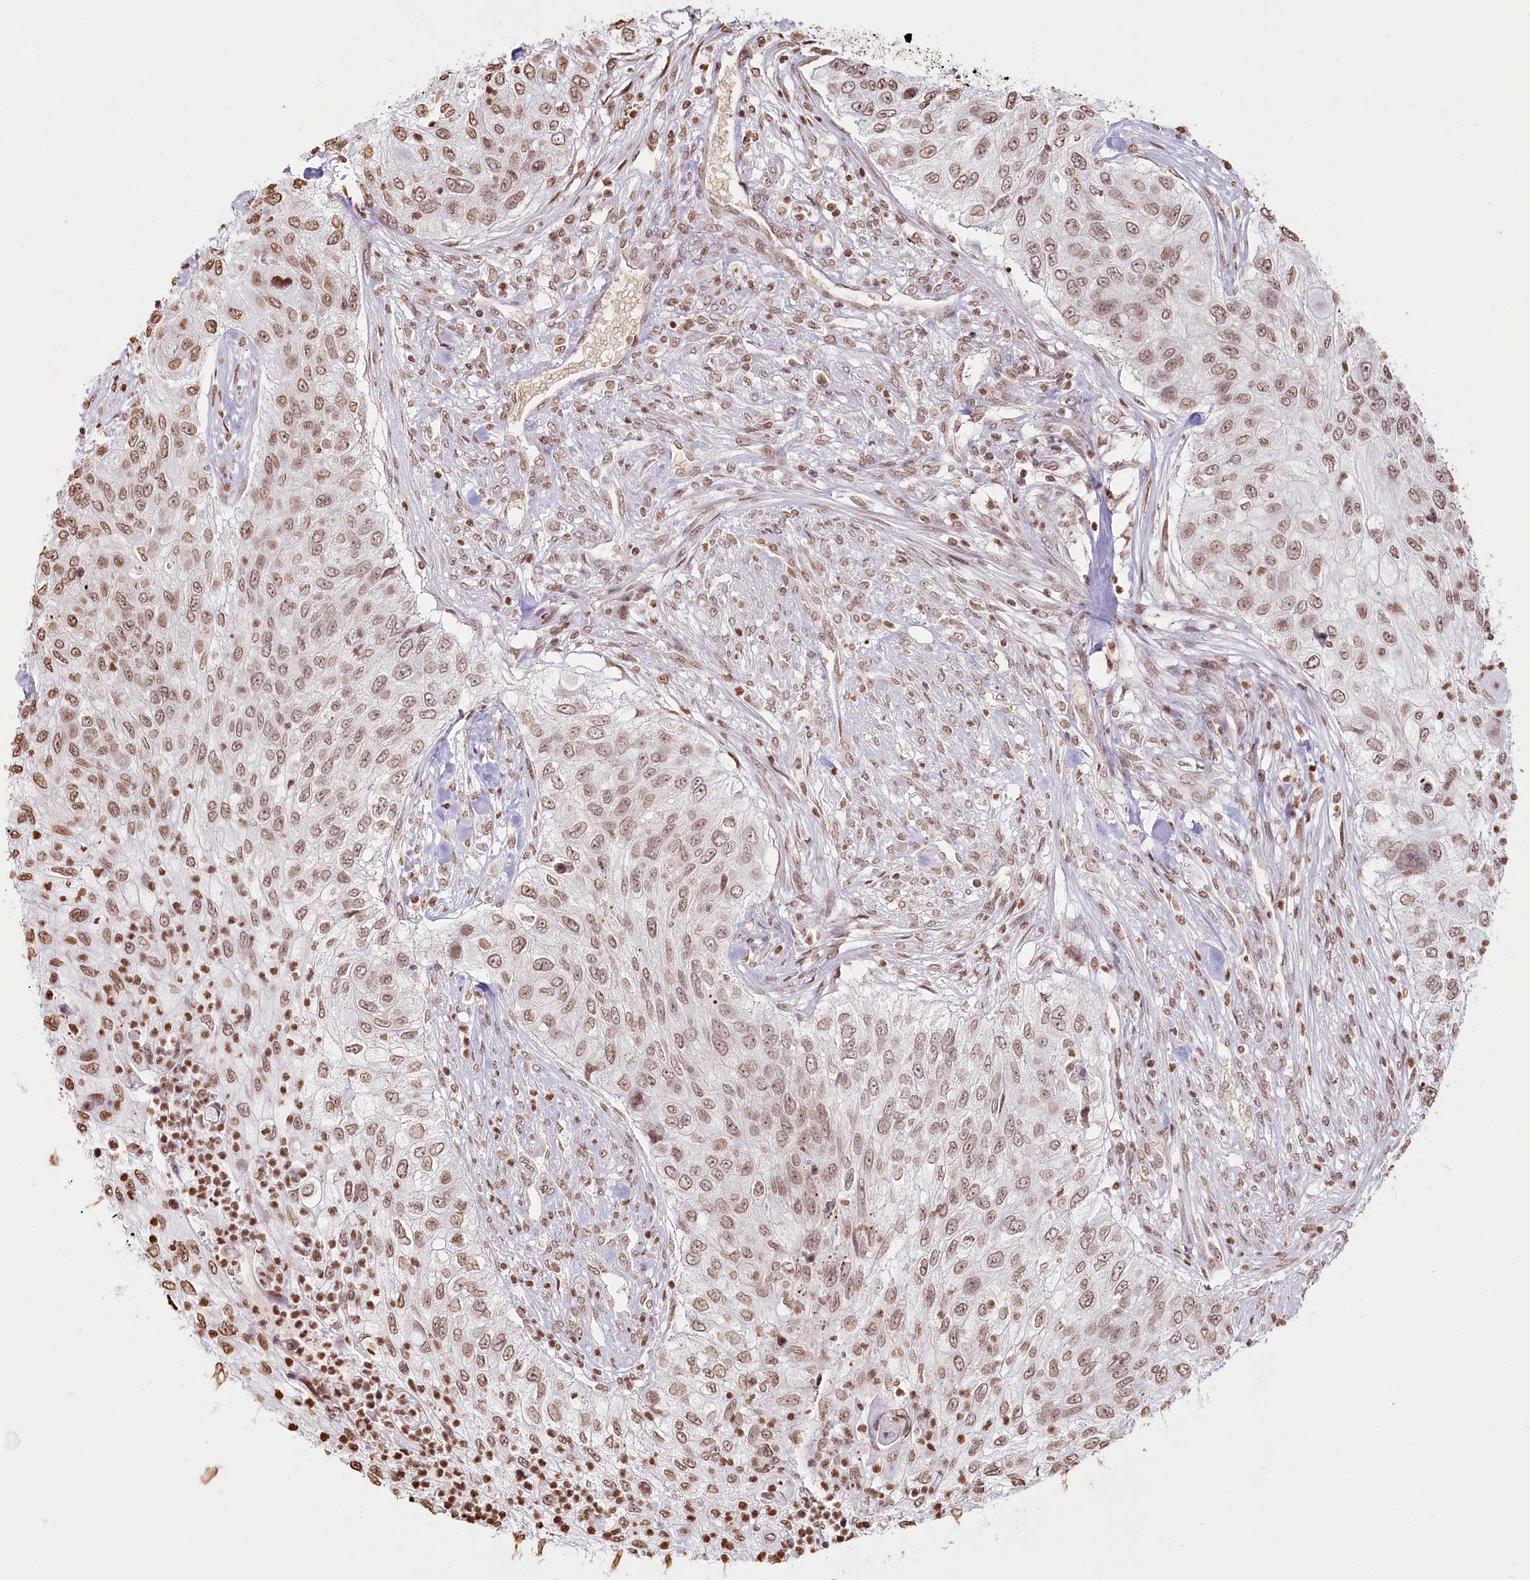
{"staining": {"intensity": "moderate", "quantity": ">75%", "location": "nuclear"}, "tissue": "urothelial cancer", "cell_type": "Tumor cells", "image_type": "cancer", "snomed": [{"axis": "morphology", "description": "Urothelial carcinoma, High grade"}, {"axis": "topography", "description": "Urinary bladder"}], "caption": "Immunohistochemical staining of human urothelial cancer shows moderate nuclear protein staining in approximately >75% of tumor cells. Nuclei are stained in blue.", "gene": "FAM13A", "patient": {"sex": "female", "age": 60}}